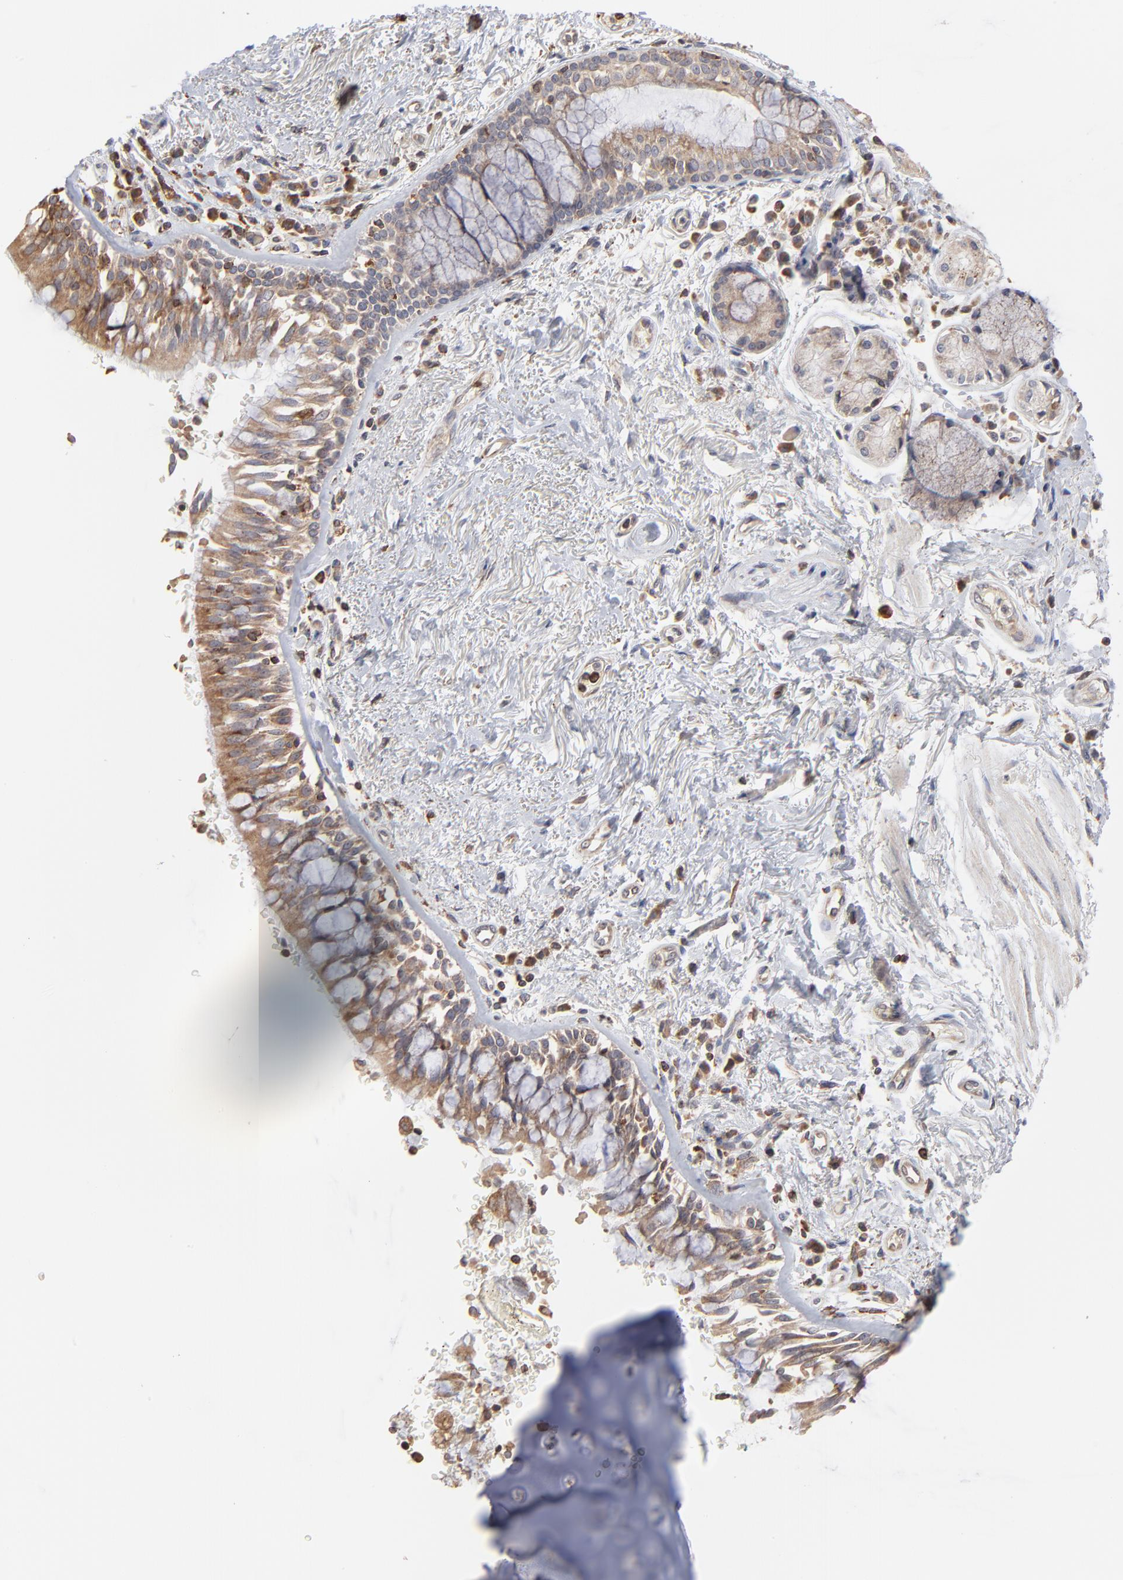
{"staining": {"intensity": "moderate", "quantity": ">75%", "location": "cytoplasmic/membranous"}, "tissue": "bronchus", "cell_type": "Respiratory epithelial cells", "image_type": "normal", "snomed": [{"axis": "morphology", "description": "Normal tissue, NOS"}, {"axis": "morphology", "description": "Adenocarcinoma, NOS"}, {"axis": "topography", "description": "Bronchus"}, {"axis": "topography", "description": "Lung"}], "caption": "Respiratory epithelial cells show medium levels of moderate cytoplasmic/membranous positivity in approximately >75% of cells in unremarkable human bronchus. (DAB (3,3'-diaminobenzidine) IHC with brightfield microscopy, high magnification).", "gene": "RNF213", "patient": {"sex": "male", "age": 71}}